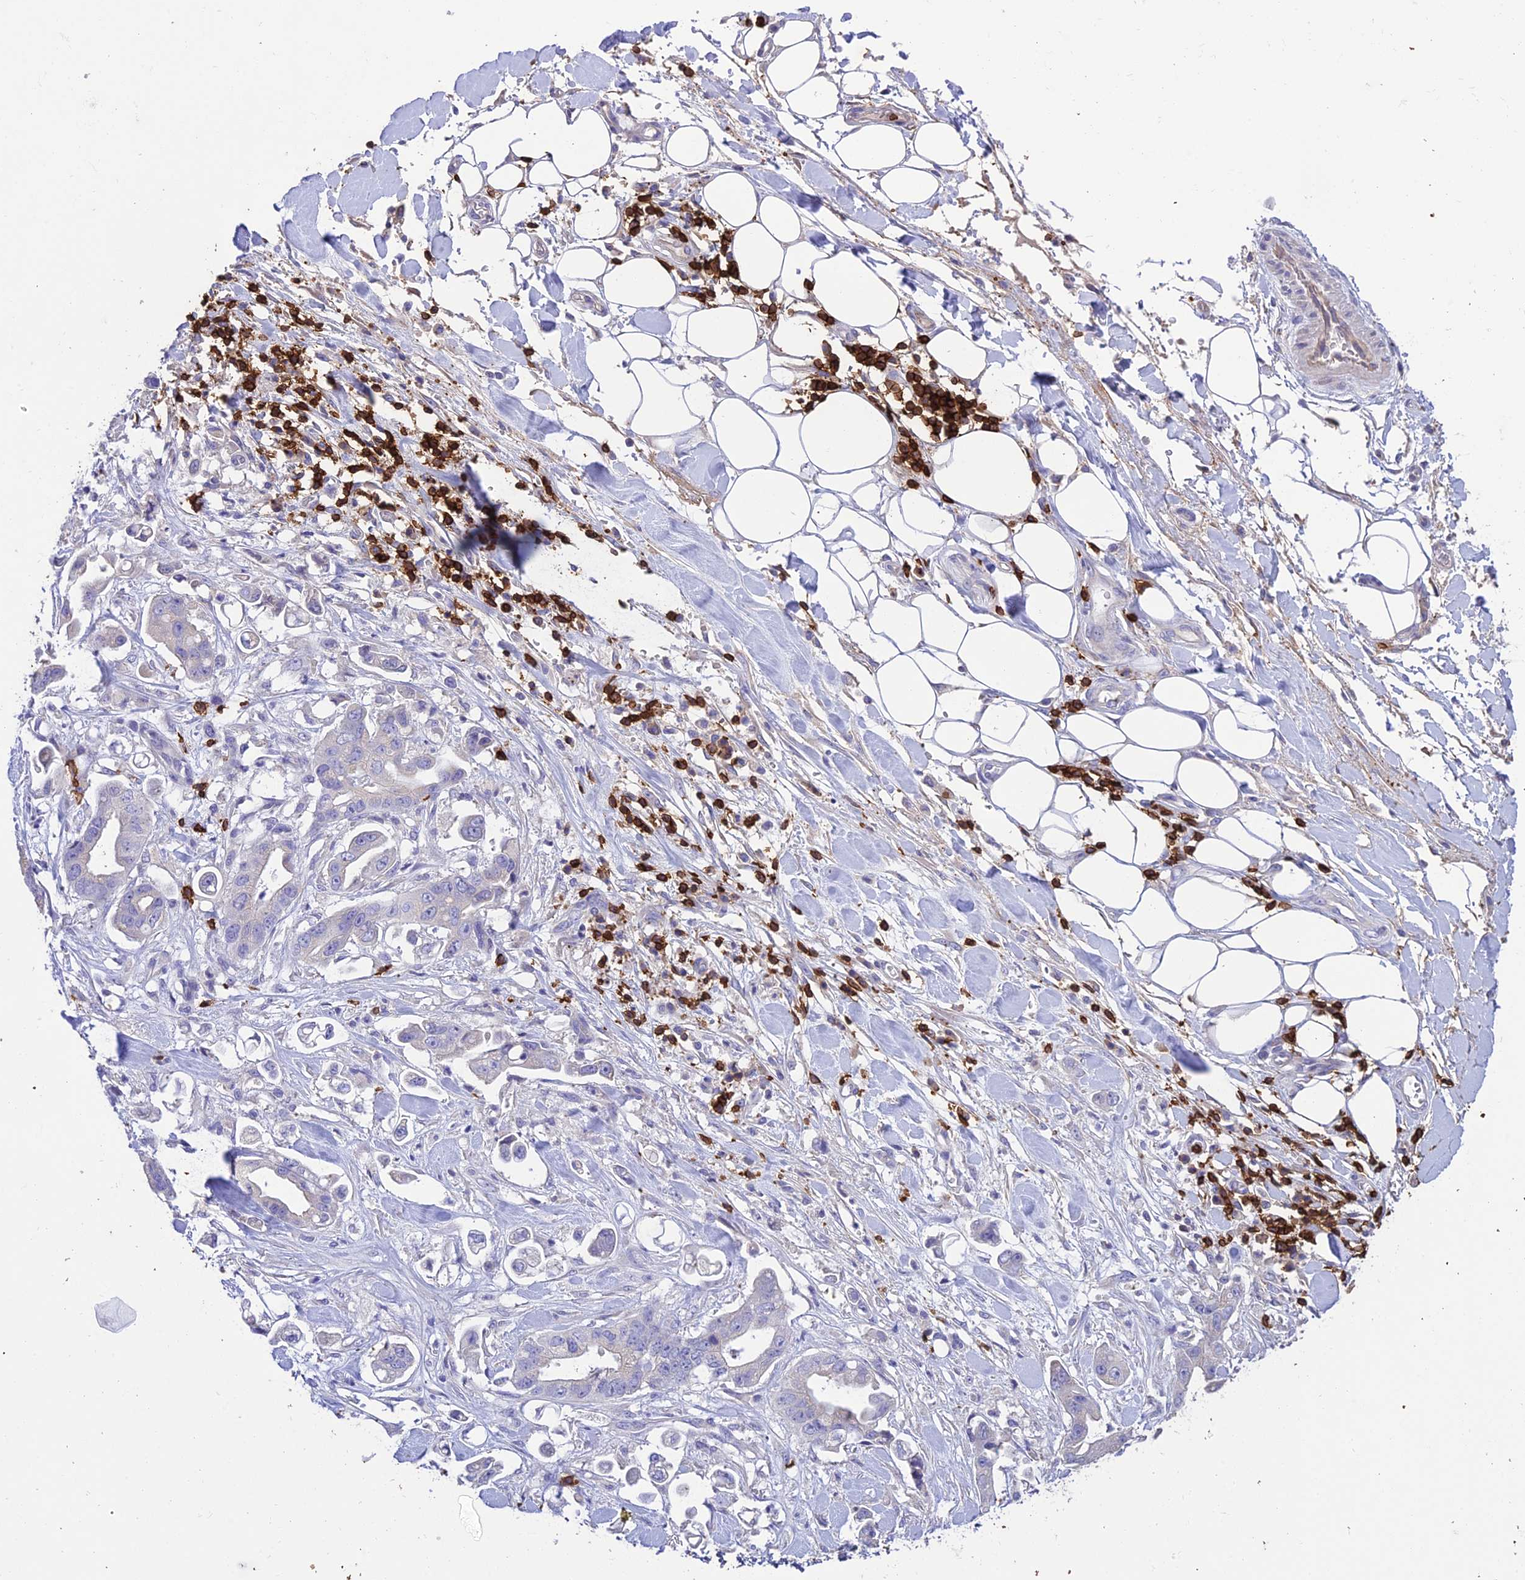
{"staining": {"intensity": "negative", "quantity": "none", "location": "none"}, "tissue": "stomach cancer", "cell_type": "Tumor cells", "image_type": "cancer", "snomed": [{"axis": "morphology", "description": "Adenocarcinoma, NOS"}, {"axis": "topography", "description": "Stomach"}], "caption": "The histopathology image shows no significant expression in tumor cells of stomach adenocarcinoma.", "gene": "PTPRCAP", "patient": {"sex": "male", "age": 62}}